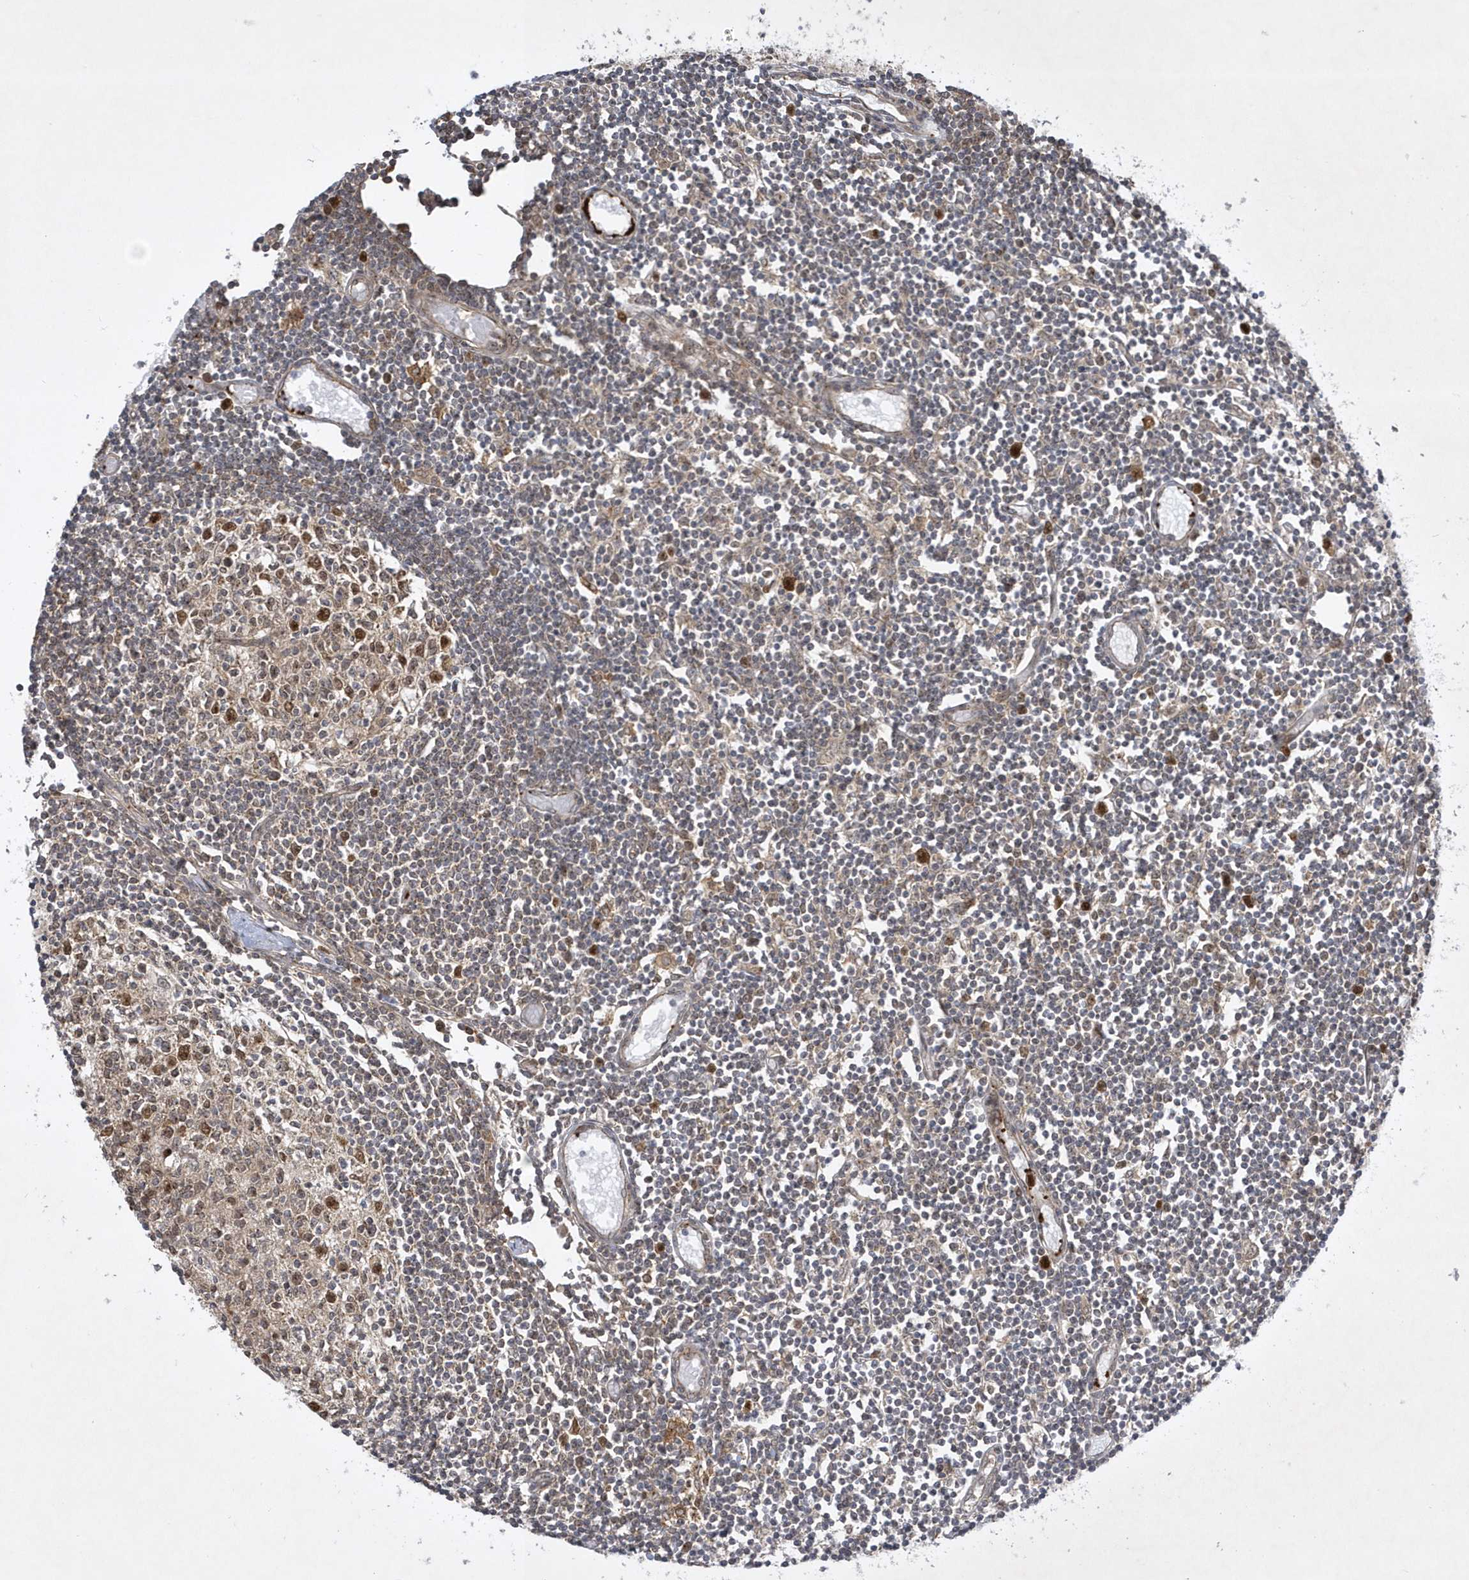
{"staining": {"intensity": "moderate", "quantity": ">75%", "location": "cytoplasmic/membranous,nuclear"}, "tissue": "lymph node", "cell_type": "Germinal center cells", "image_type": "normal", "snomed": [{"axis": "morphology", "description": "Normal tissue, NOS"}, {"axis": "topography", "description": "Lymph node"}], "caption": "Unremarkable lymph node demonstrates moderate cytoplasmic/membranous,nuclear staining in about >75% of germinal center cells (DAB (3,3'-diaminobenzidine) = brown stain, brightfield microscopy at high magnification)..", "gene": "NAF1", "patient": {"sex": "female", "age": 11}}